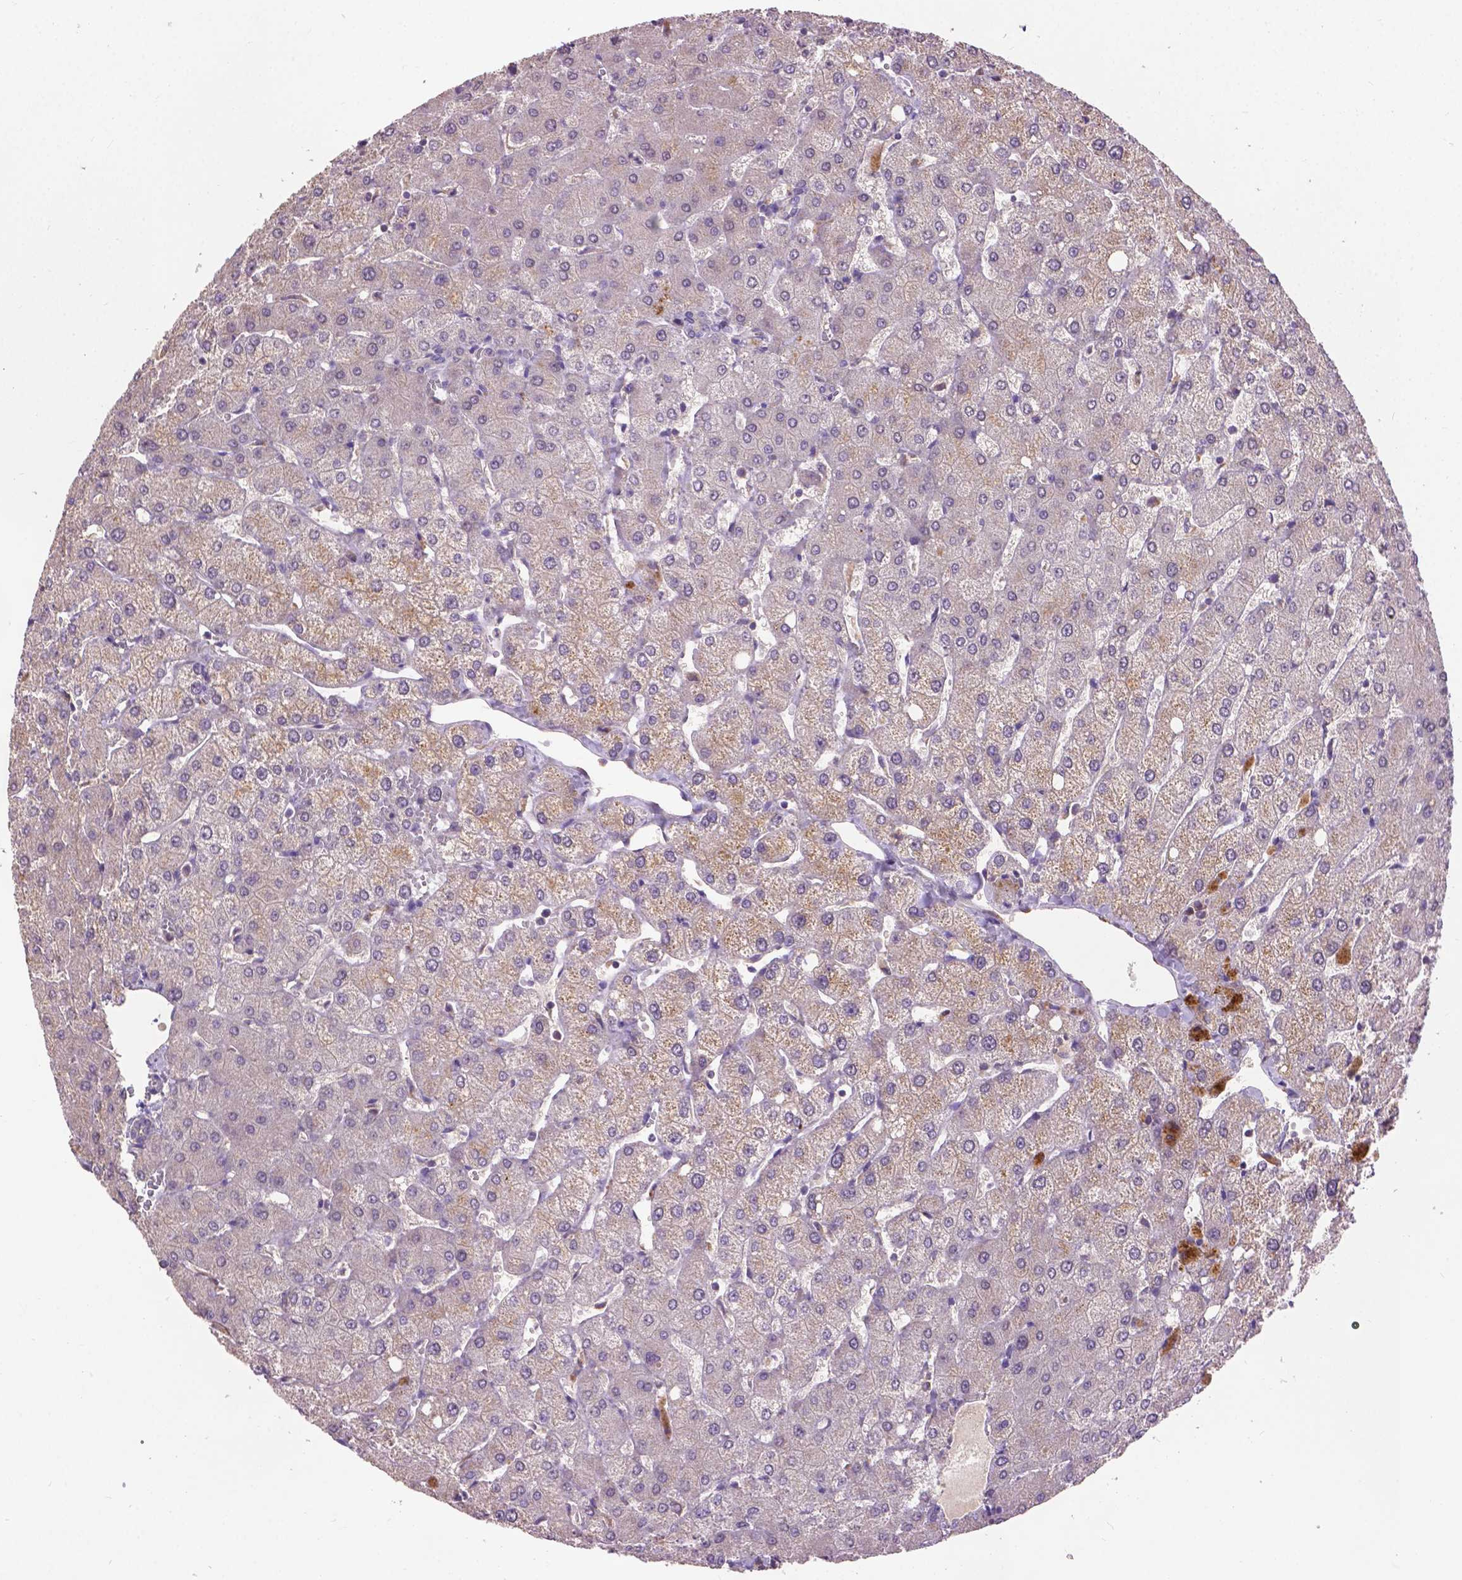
{"staining": {"intensity": "negative", "quantity": "none", "location": "none"}, "tissue": "liver", "cell_type": "Cholangiocytes", "image_type": "normal", "snomed": [{"axis": "morphology", "description": "Normal tissue, NOS"}, {"axis": "topography", "description": "Liver"}], "caption": "Liver stained for a protein using immunohistochemistry exhibits no positivity cholangiocytes.", "gene": "ZNF337", "patient": {"sex": "female", "age": 54}}